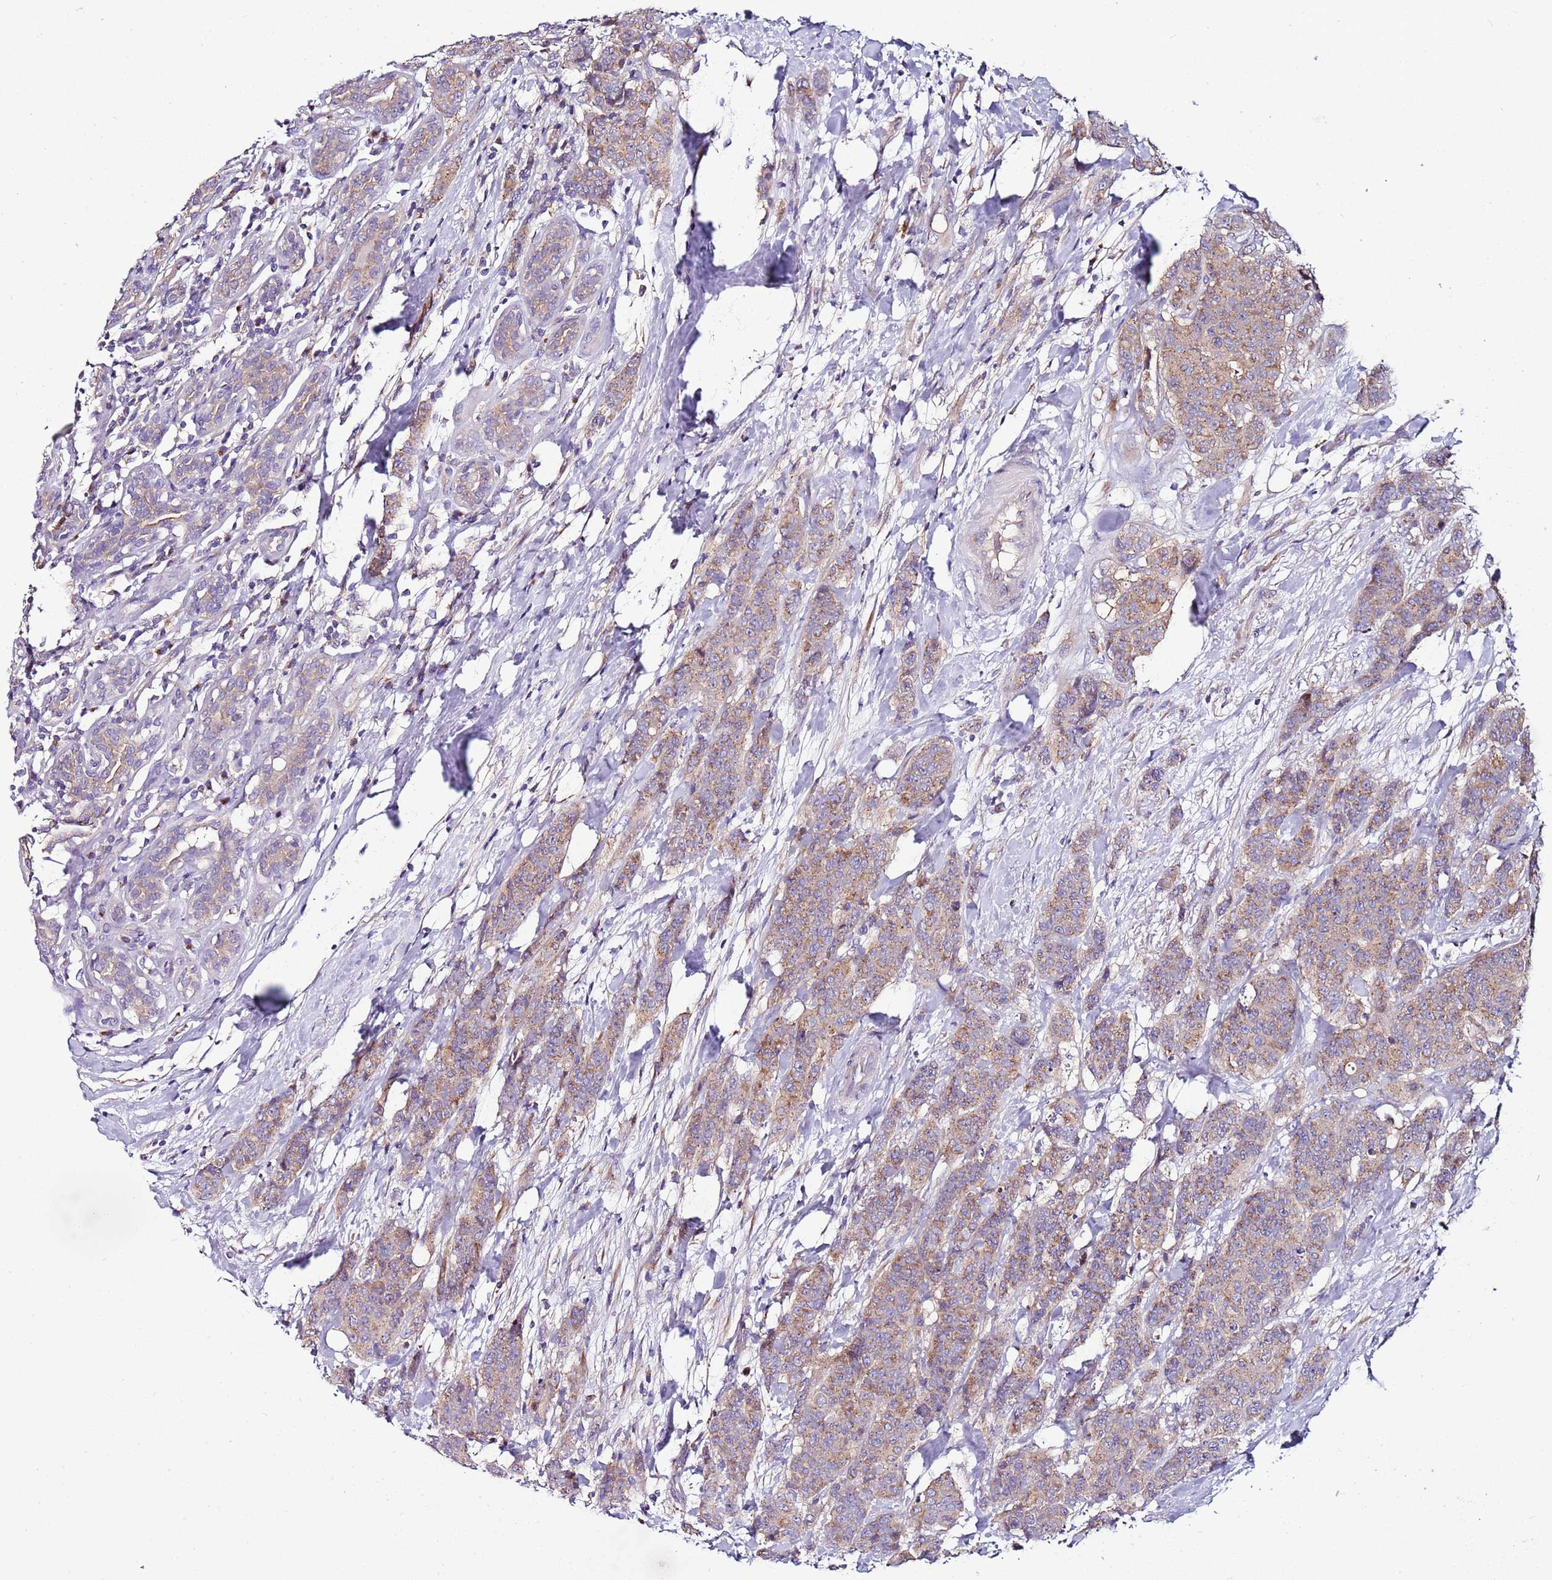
{"staining": {"intensity": "moderate", "quantity": ">75%", "location": "cytoplasmic/membranous"}, "tissue": "breast cancer", "cell_type": "Tumor cells", "image_type": "cancer", "snomed": [{"axis": "morphology", "description": "Duct carcinoma"}, {"axis": "topography", "description": "Breast"}], "caption": "Immunohistochemical staining of breast cancer (infiltrating ductal carcinoma) displays medium levels of moderate cytoplasmic/membranous positivity in approximately >75% of tumor cells.", "gene": "FAM20A", "patient": {"sex": "female", "age": 40}}